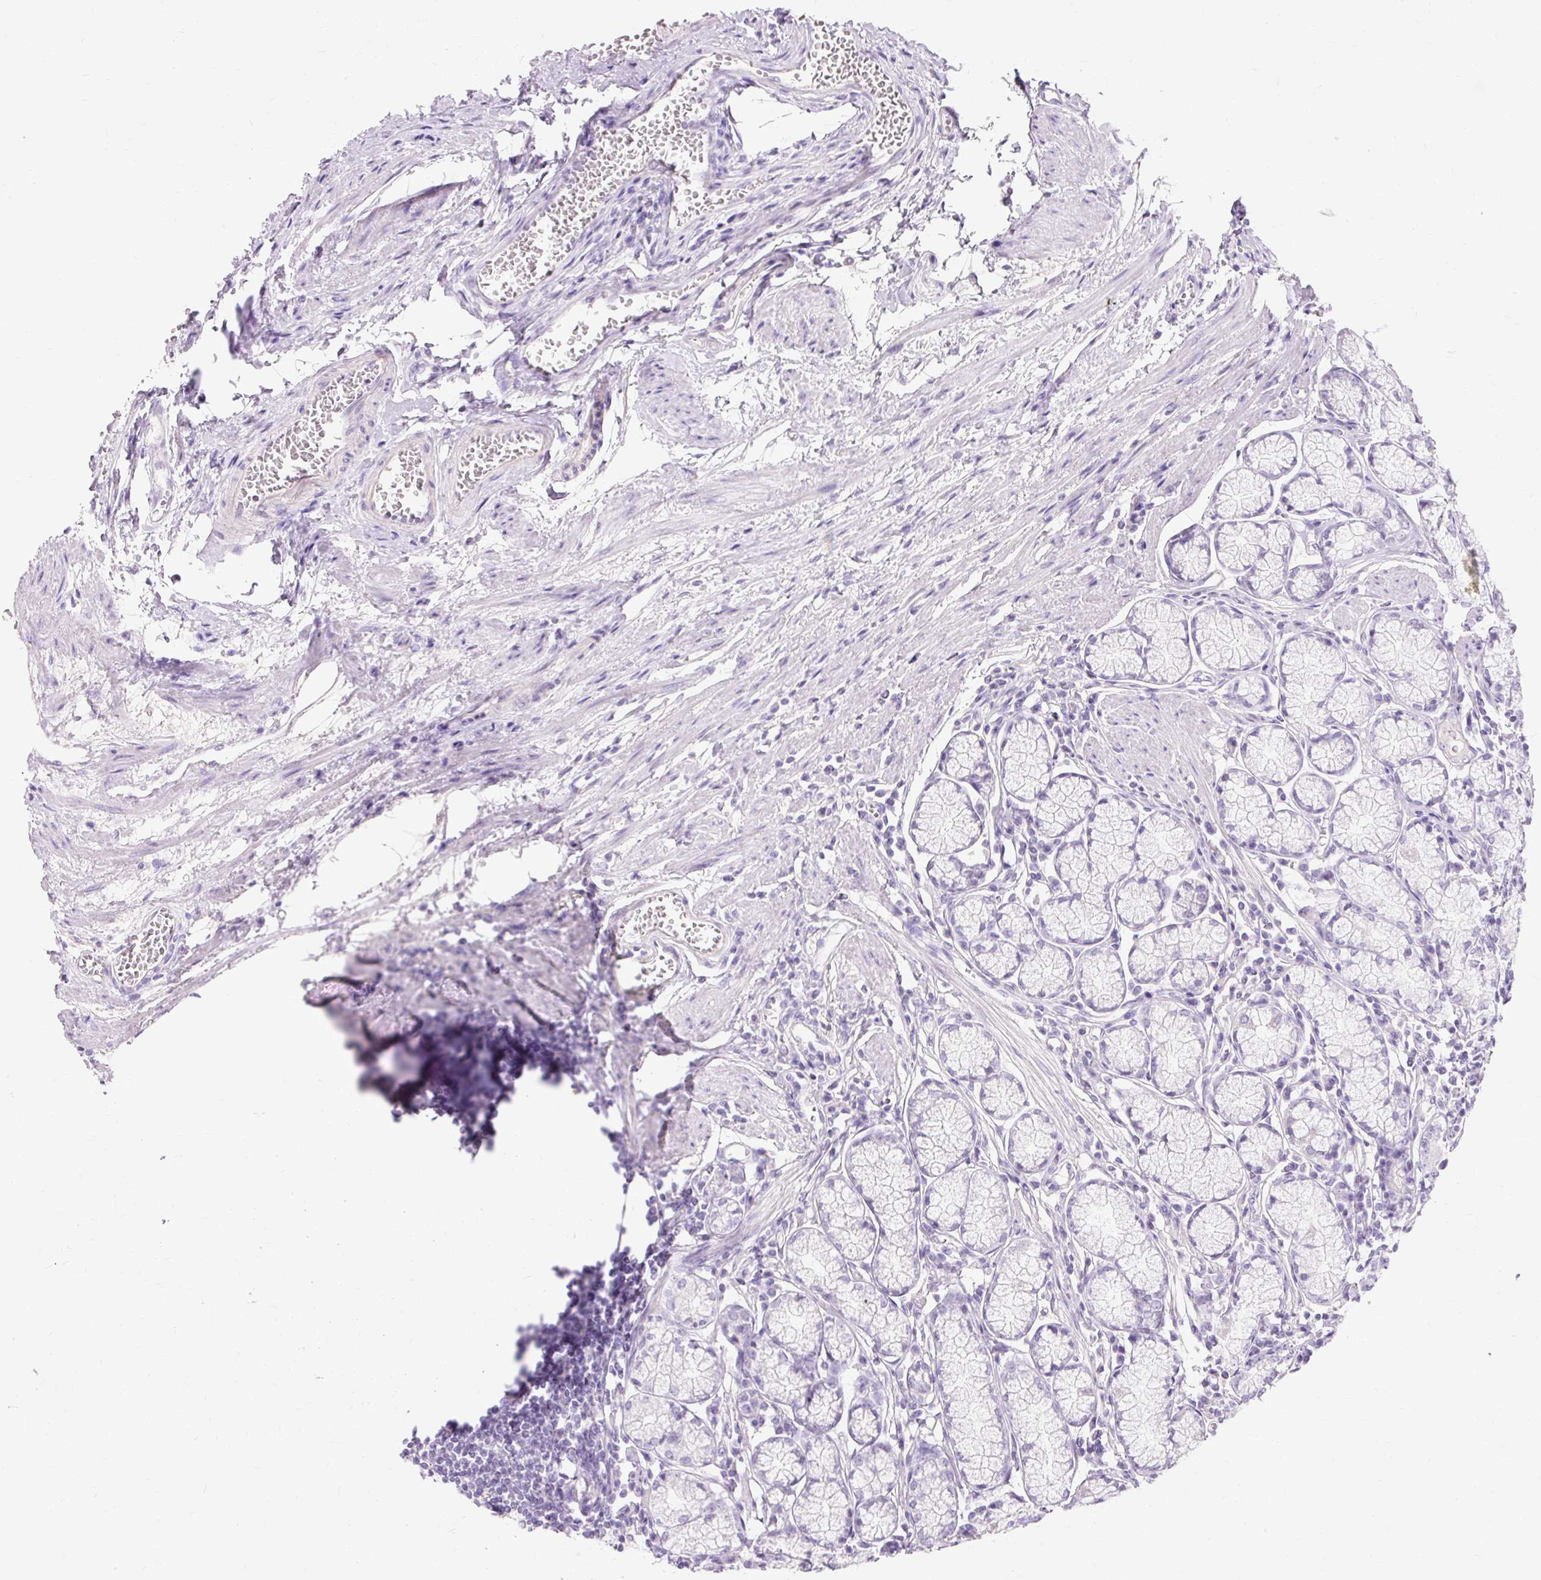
{"staining": {"intensity": "weak", "quantity": "<25%", "location": "cytoplasmic/membranous"}, "tissue": "stomach", "cell_type": "Glandular cells", "image_type": "normal", "snomed": [{"axis": "morphology", "description": "Normal tissue, NOS"}, {"axis": "topography", "description": "Stomach"}], "caption": "Immunohistochemistry photomicrograph of unremarkable stomach: human stomach stained with DAB (3,3'-diaminobenzidine) exhibits no significant protein positivity in glandular cells.", "gene": "TMEM213", "patient": {"sex": "male", "age": 55}}